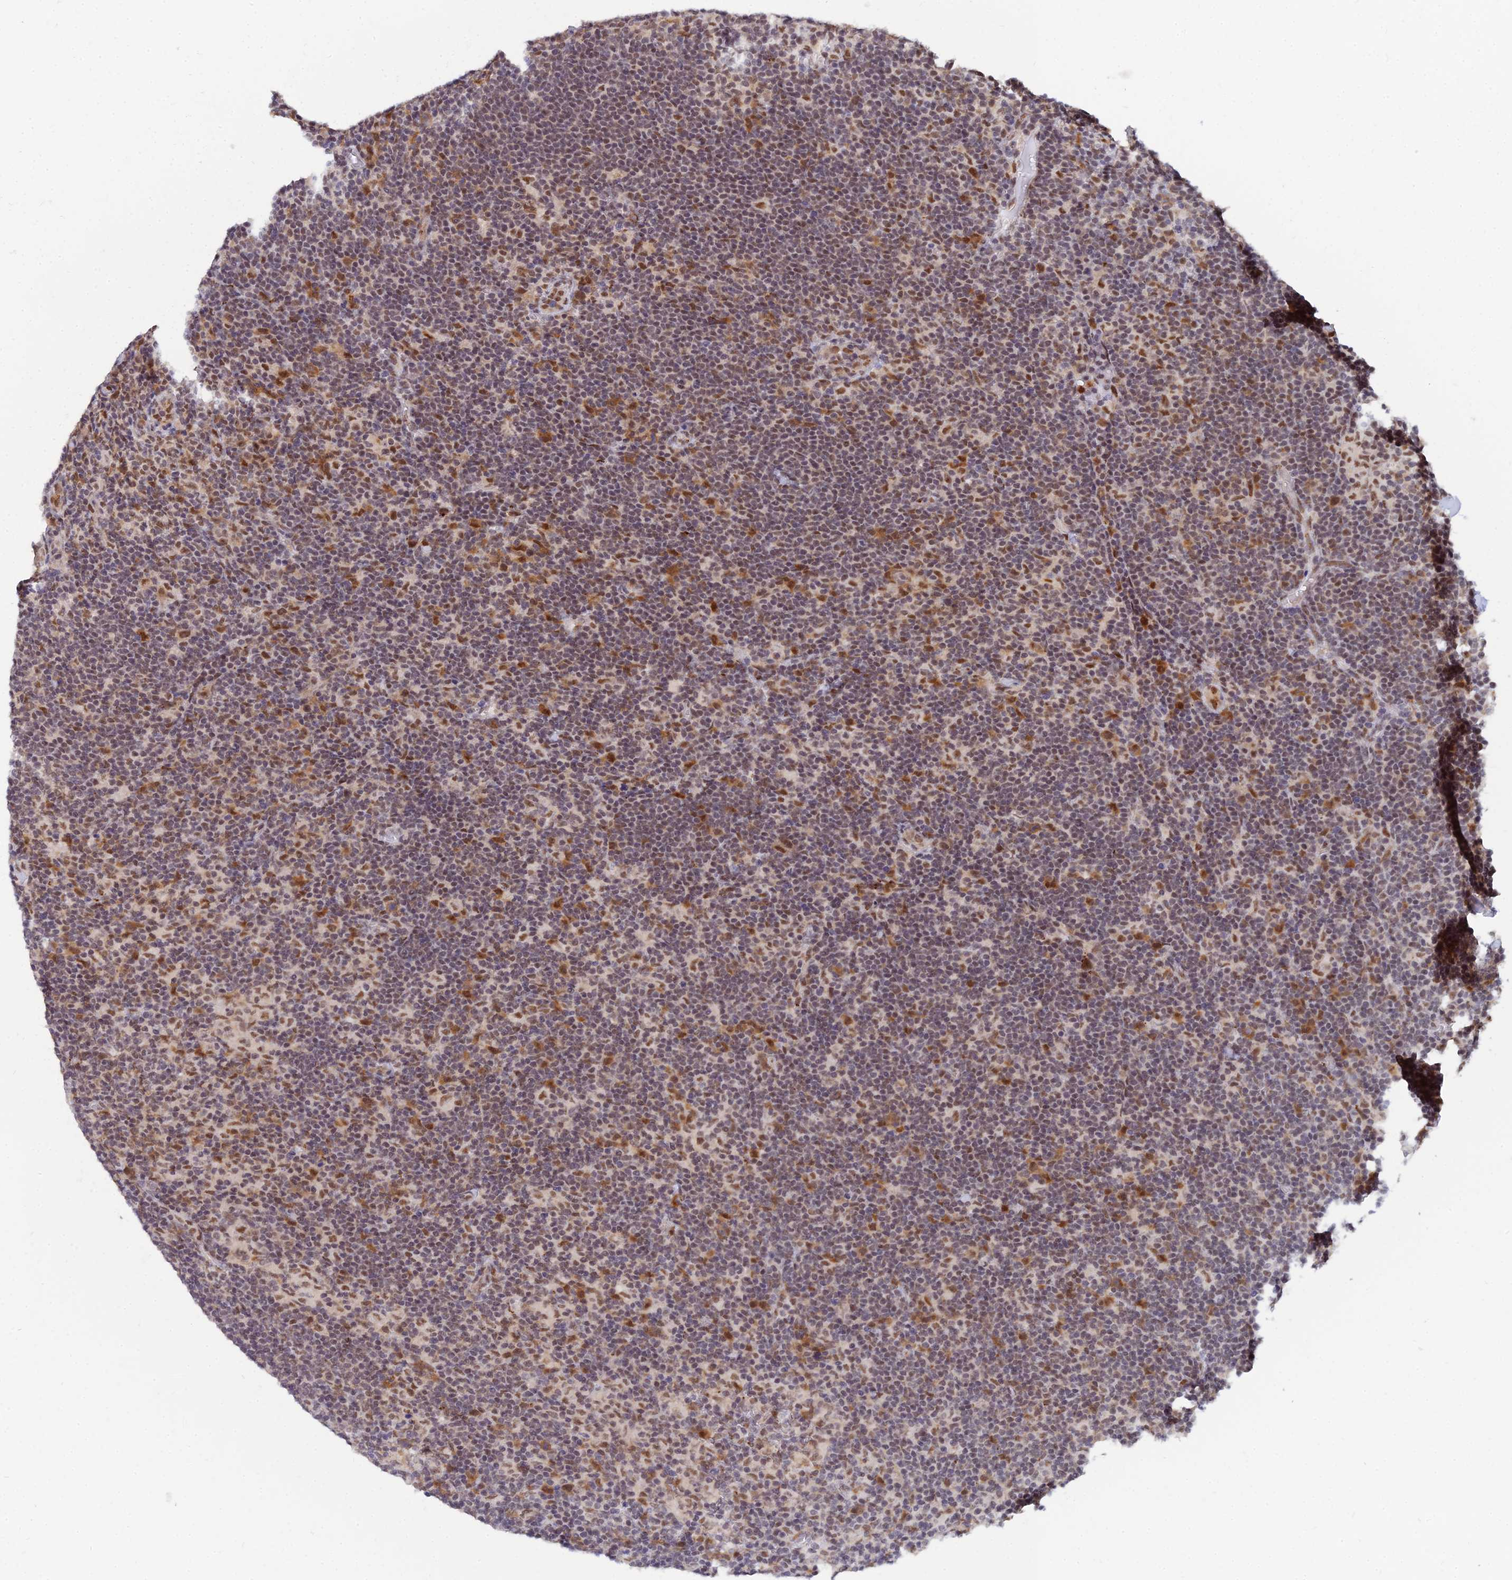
{"staining": {"intensity": "moderate", "quantity": ">75%", "location": "nuclear"}, "tissue": "lymphoma", "cell_type": "Tumor cells", "image_type": "cancer", "snomed": [{"axis": "morphology", "description": "Hodgkin's disease, NOS"}, {"axis": "topography", "description": "Lymph node"}], "caption": "Approximately >75% of tumor cells in human Hodgkin's disease reveal moderate nuclear protein staining as visualized by brown immunohistochemical staining.", "gene": "THOC3", "patient": {"sex": "female", "age": 57}}